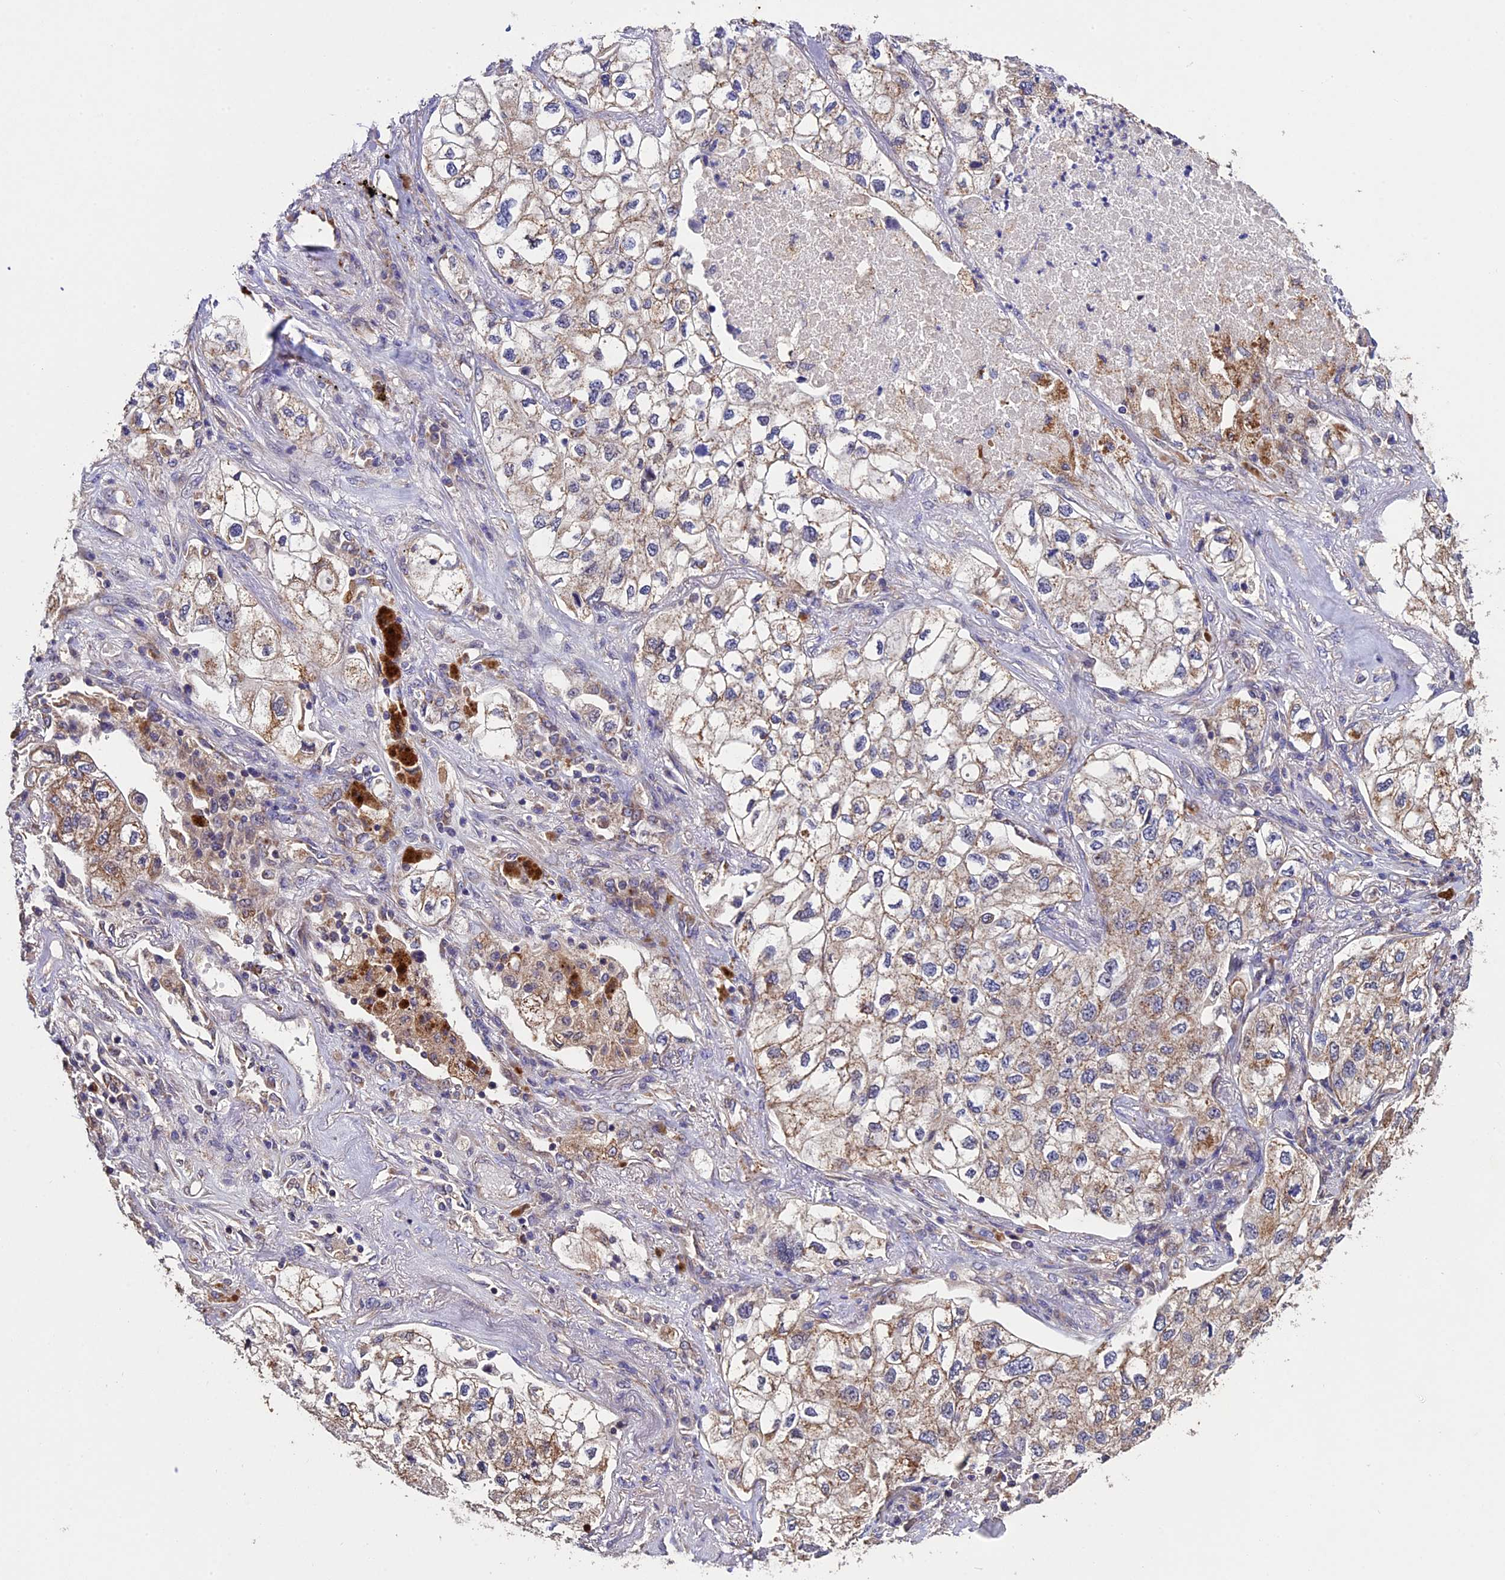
{"staining": {"intensity": "weak", "quantity": "25%-75%", "location": "cytoplasmic/membranous"}, "tissue": "lung cancer", "cell_type": "Tumor cells", "image_type": "cancer", "snomed": [{"axis": "morphology", "description": "Adenocarcinoma, NOS"}, {"axis": "topography", "description": "Lung"}], "caption": "An IHC photomicrograph of tumor tissue is shown. Protein staining in brown shows weak cytoplasmic/membranous positivity in lung adenocarcinoma within tumor cells.", "gene": "RNF17", "patient": {"sex": "male", "age": 63}}